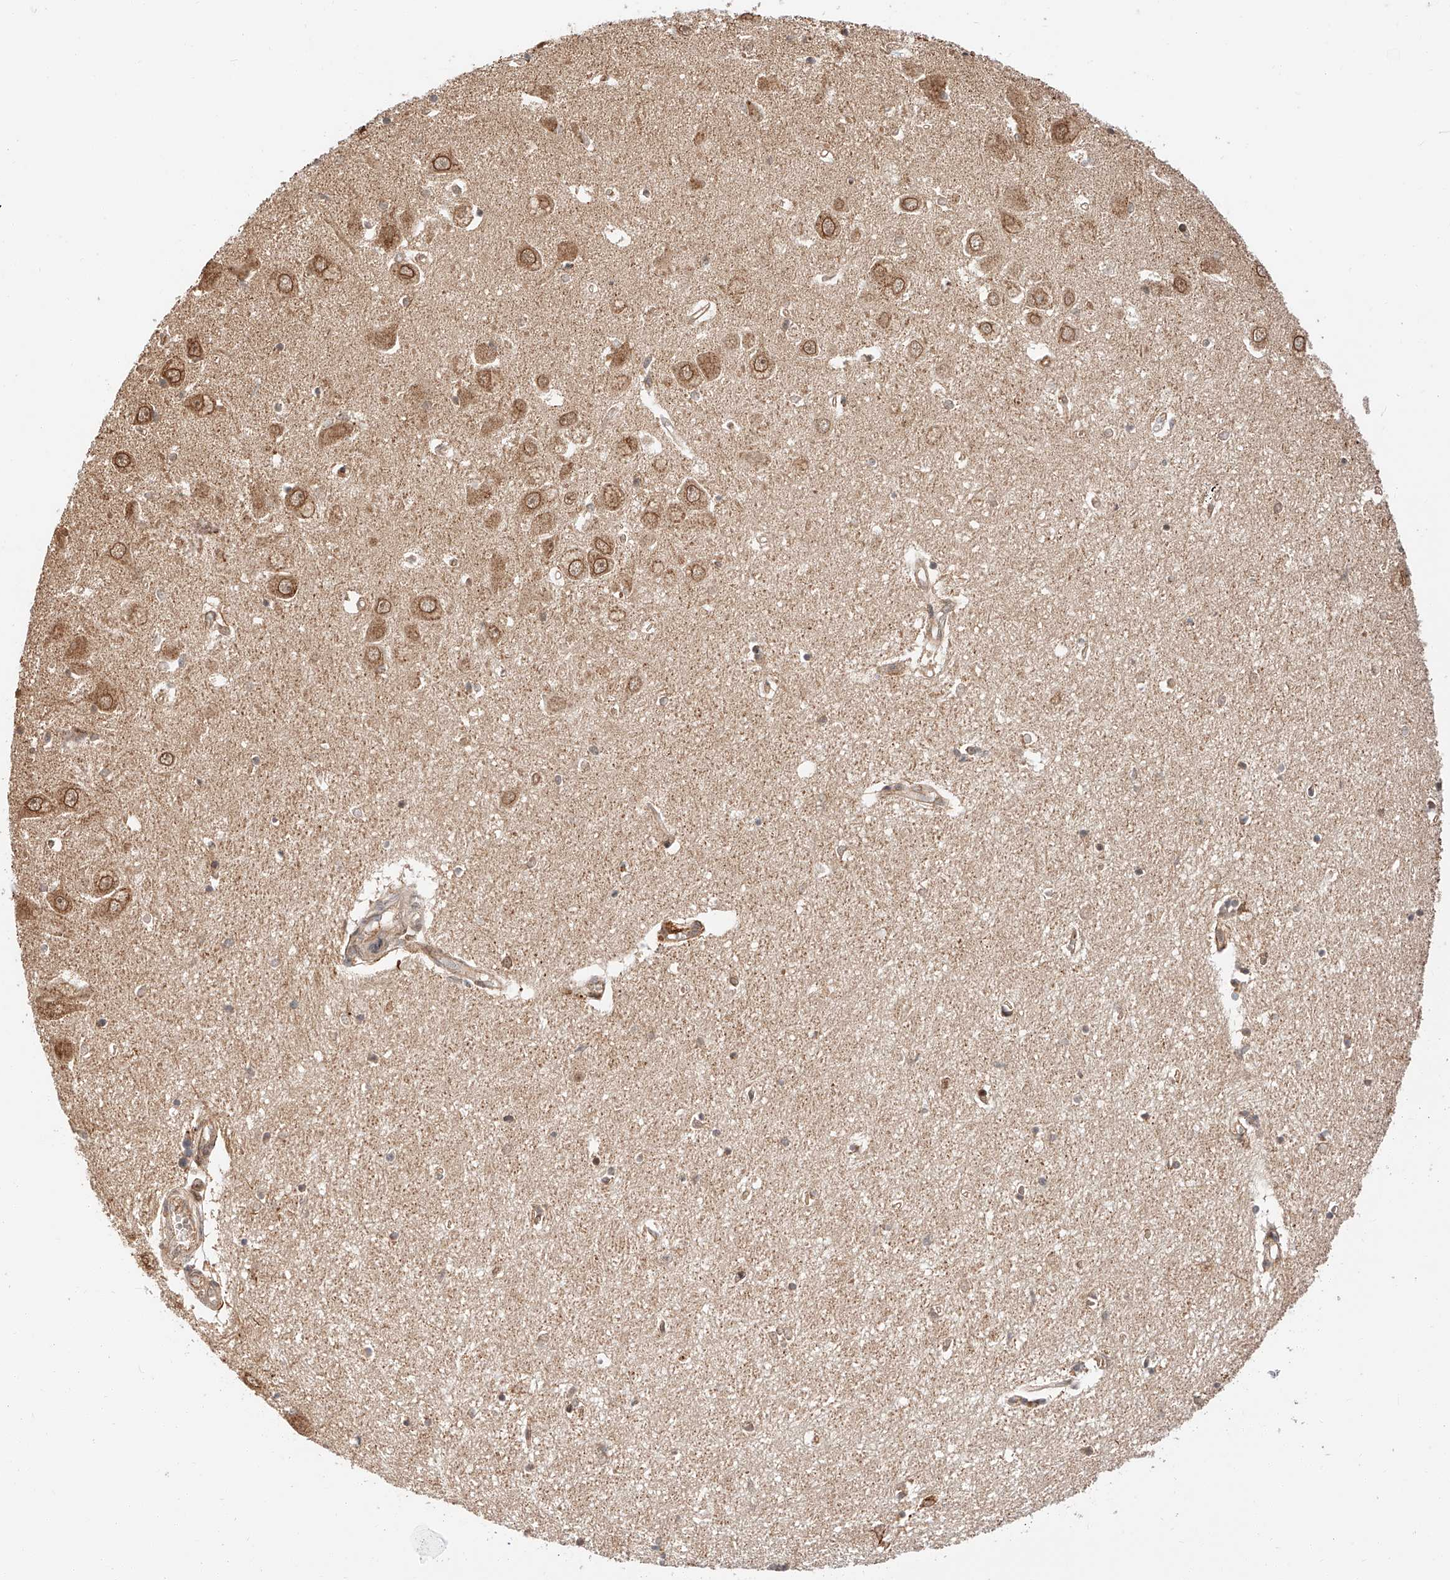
{"staining": {"intensity": "weak", "quantity": "25%-75%", "location": "cytoplasmic/membranous"}, "tissue": "hippocampus", "cell_type": "Glial cells", "image_type": "normal", "snomed": [{"axis": "morphology", "description": "Normal tissue, NOS"}, {"axis": "topography", "description": "Hippocampus"}], "caption": "Unremarkable hippocampus was stained to show a protein in brown. There is low levels of weak cytoplasmic/membranous staining in approximately 25%-75% of glial cells. Immunohistochemistry stains the protein of interest in brown and the nuclei are stained blue.", "gene": "THTPA", "patient": {"sex": "female", "age": 64}}